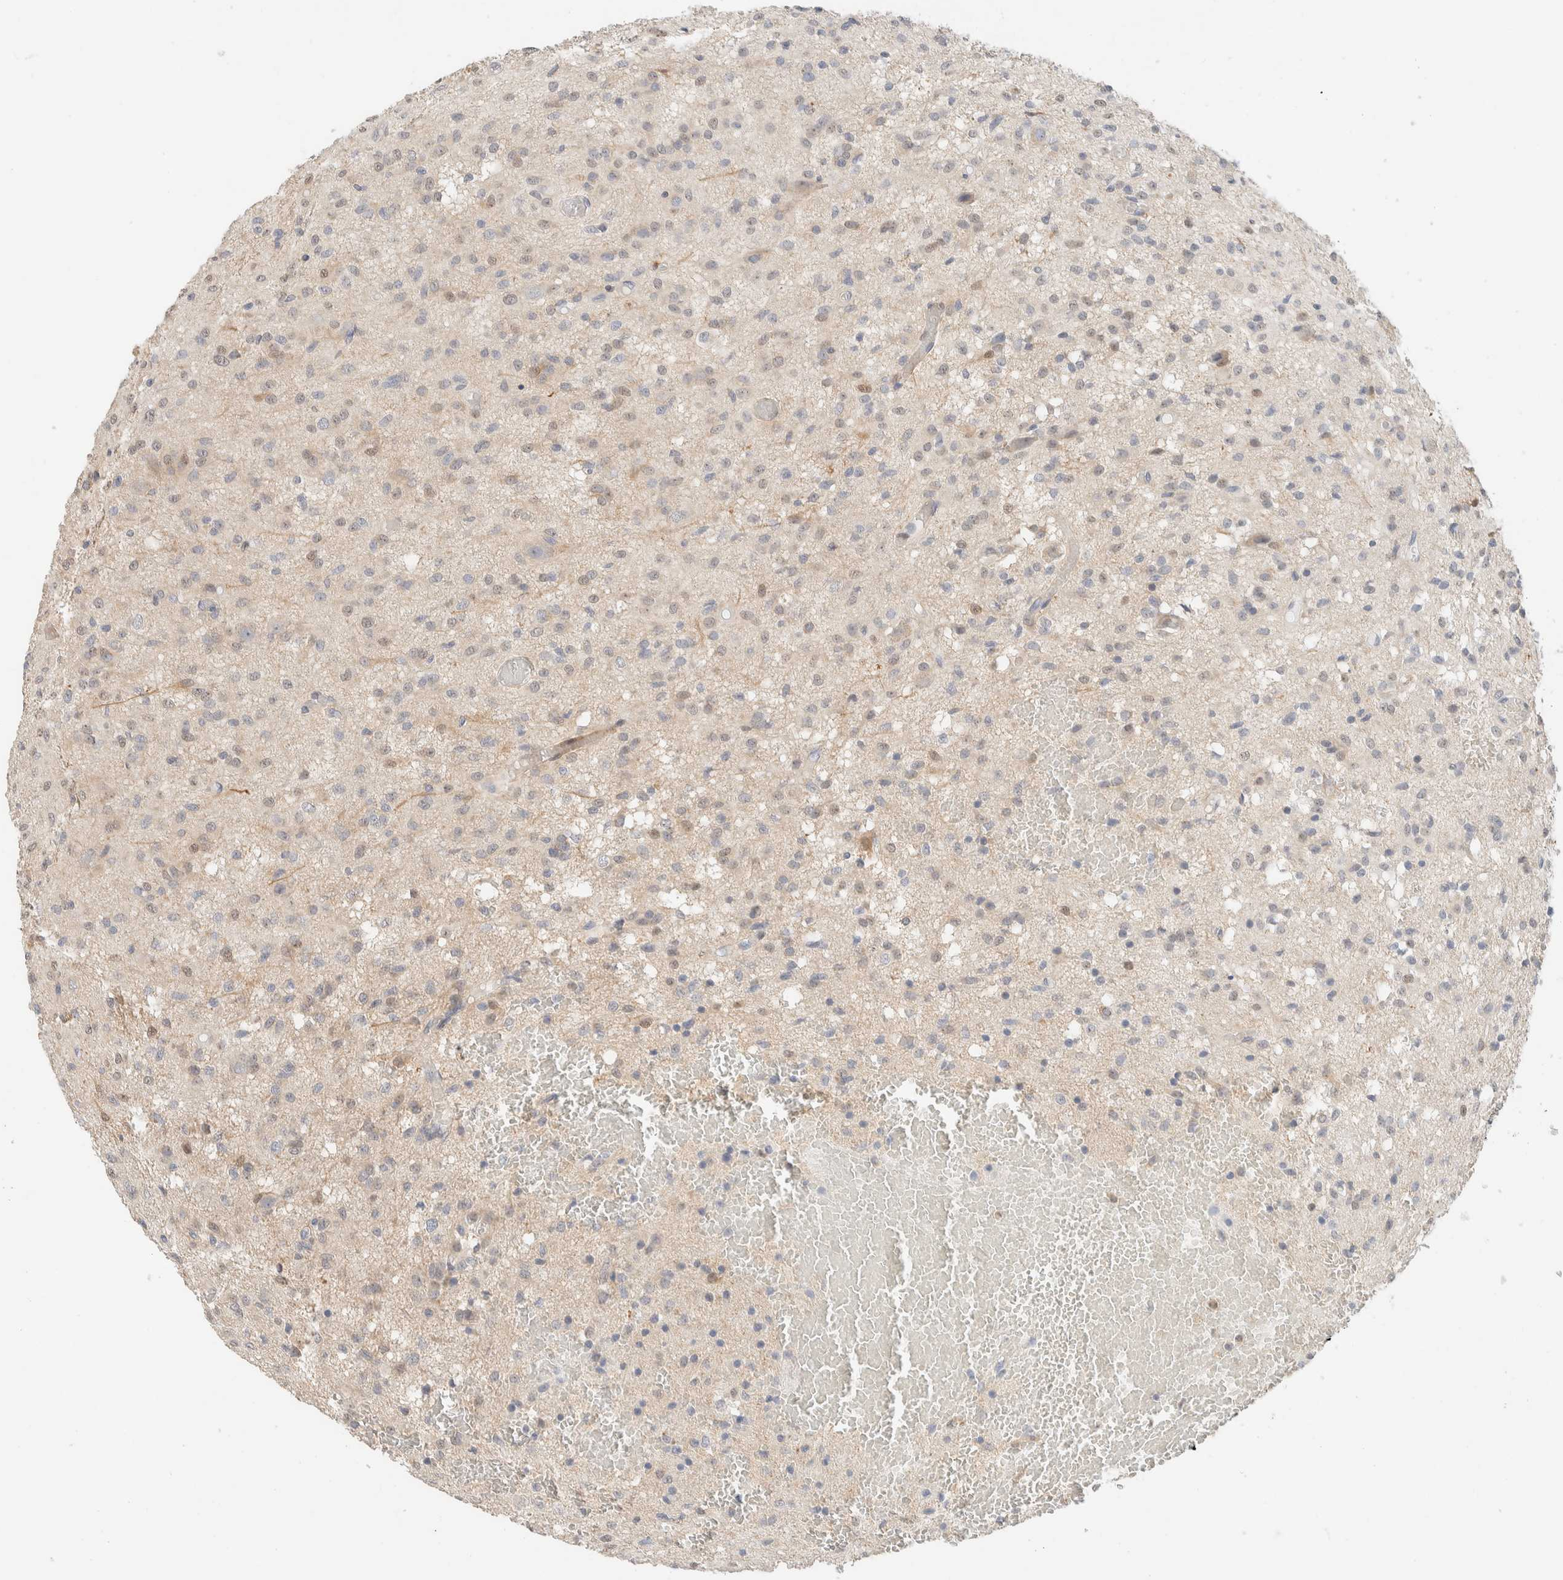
{"staining": {"intensity": "weak", "quantity": "<25%", "location": "cytoplasmic/membranous"}, "tissue": "glioma", "cell_type": "Tumor cells", "image_type": "cancer", "snomed": [{"axis": "morphology", "description": "Glioma, malignant, High grade"}, {"axis": "topography", "description": "Brain"}], "caption": "This photomicrograph is of malignant high-grade glioma stained with IHC to label a protein in brown with the nuclei are counter-stained blue. There is no staining in tumor cells. (Immunohistochemistry, brightfield microscopy, high magnification).", "gene": "HDHD3", "patient": {"sex": "female", "age": 59}}